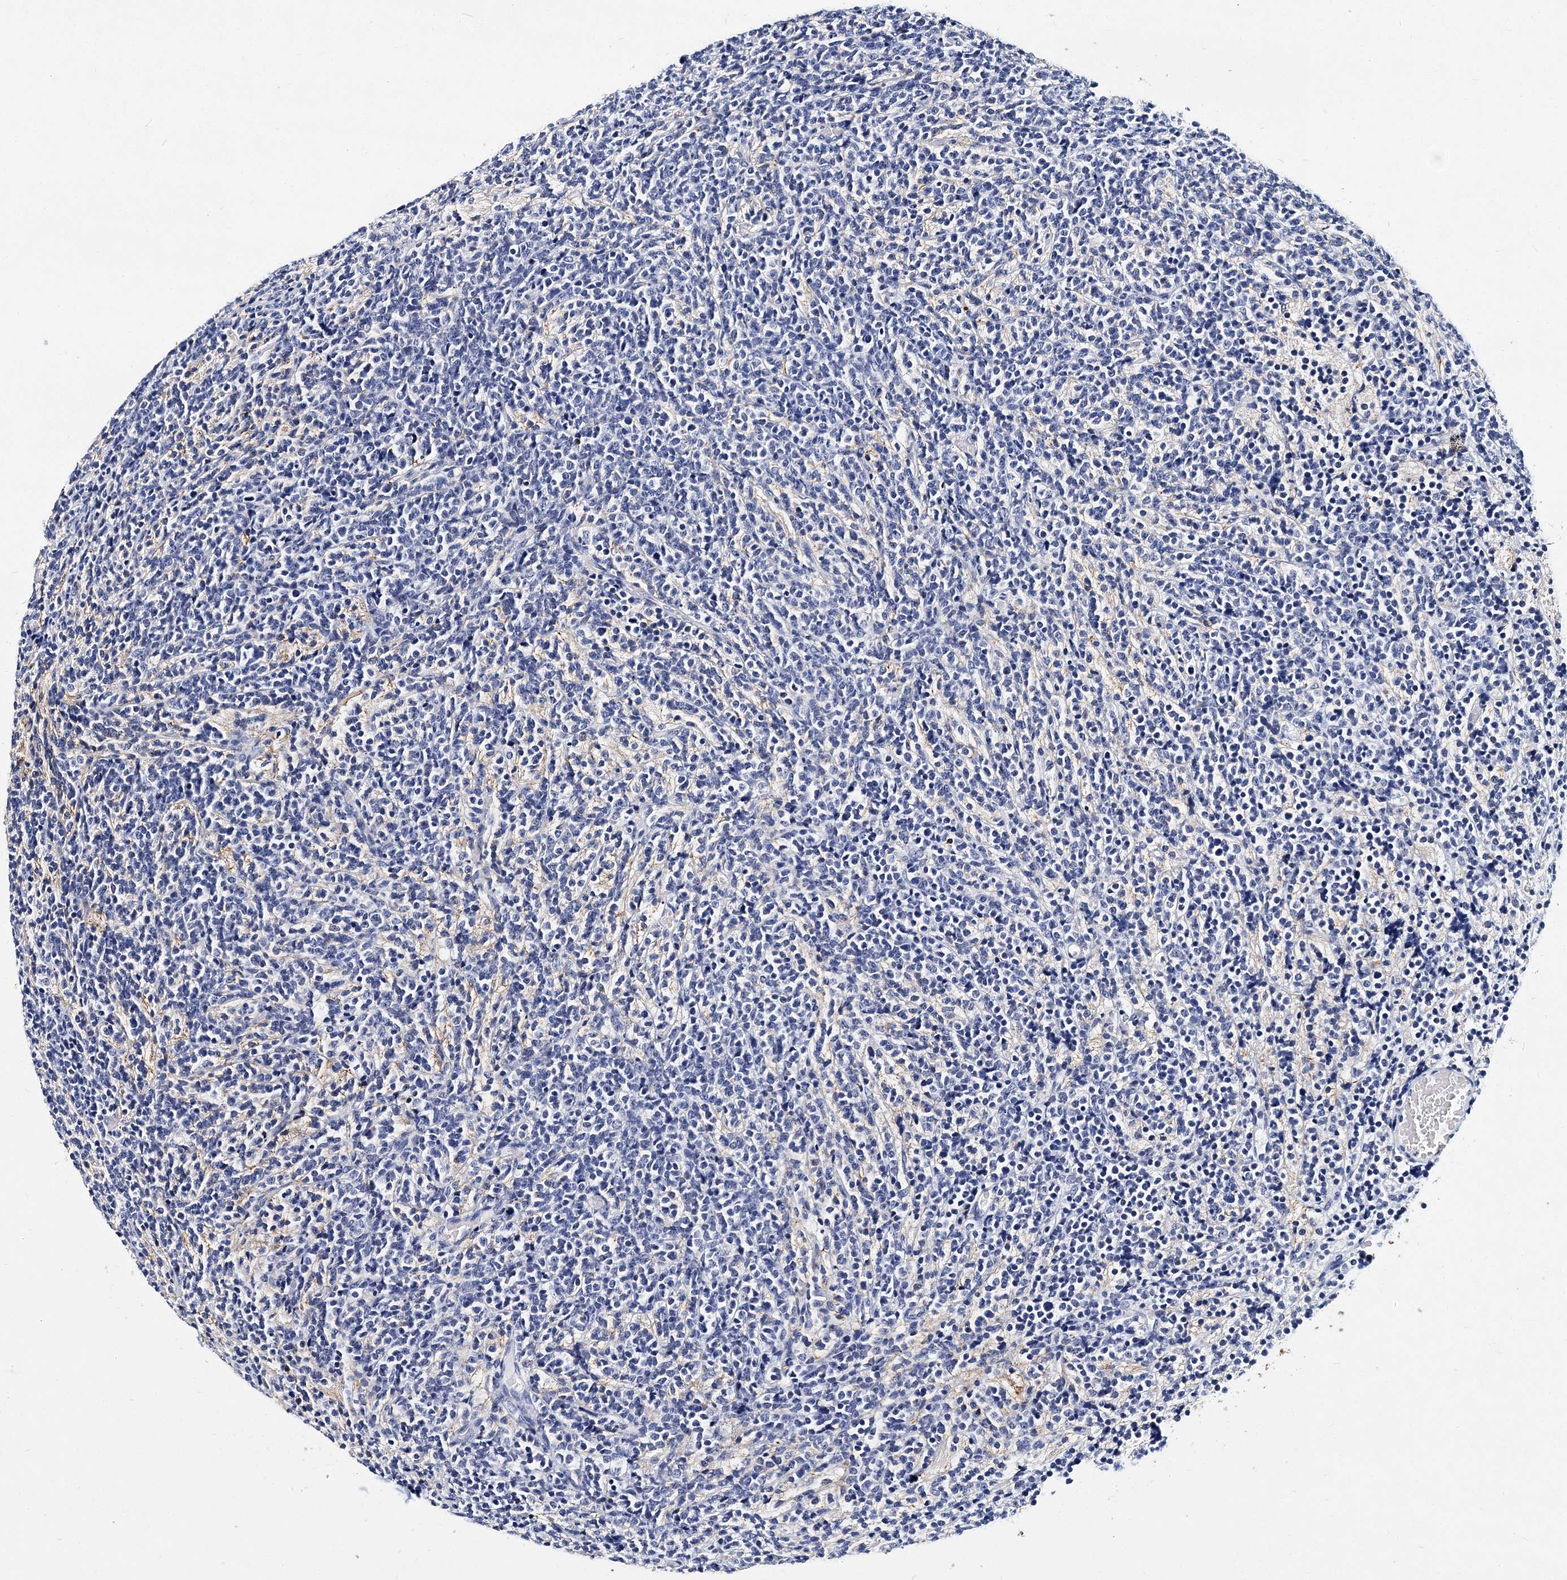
{"staining": {"intensity": "negative", "quantity": "none", "location": "none"}, "tissue": "glioma", "cell_type": "Tumor cells", "image_type": "cancer", "snomed": [{"axis": "morphology", "description": "Glioma, malignant, Low grade"}, {"axis": "topography", "description": "Brain"}], "caption": "High power microscopy image of an IHC micrograph of malignant glioma (low-grade), revealing no significant expression in tumor cells.", "gene": "ITGA2B", "patient": {"sex": "female", "age": 1}}